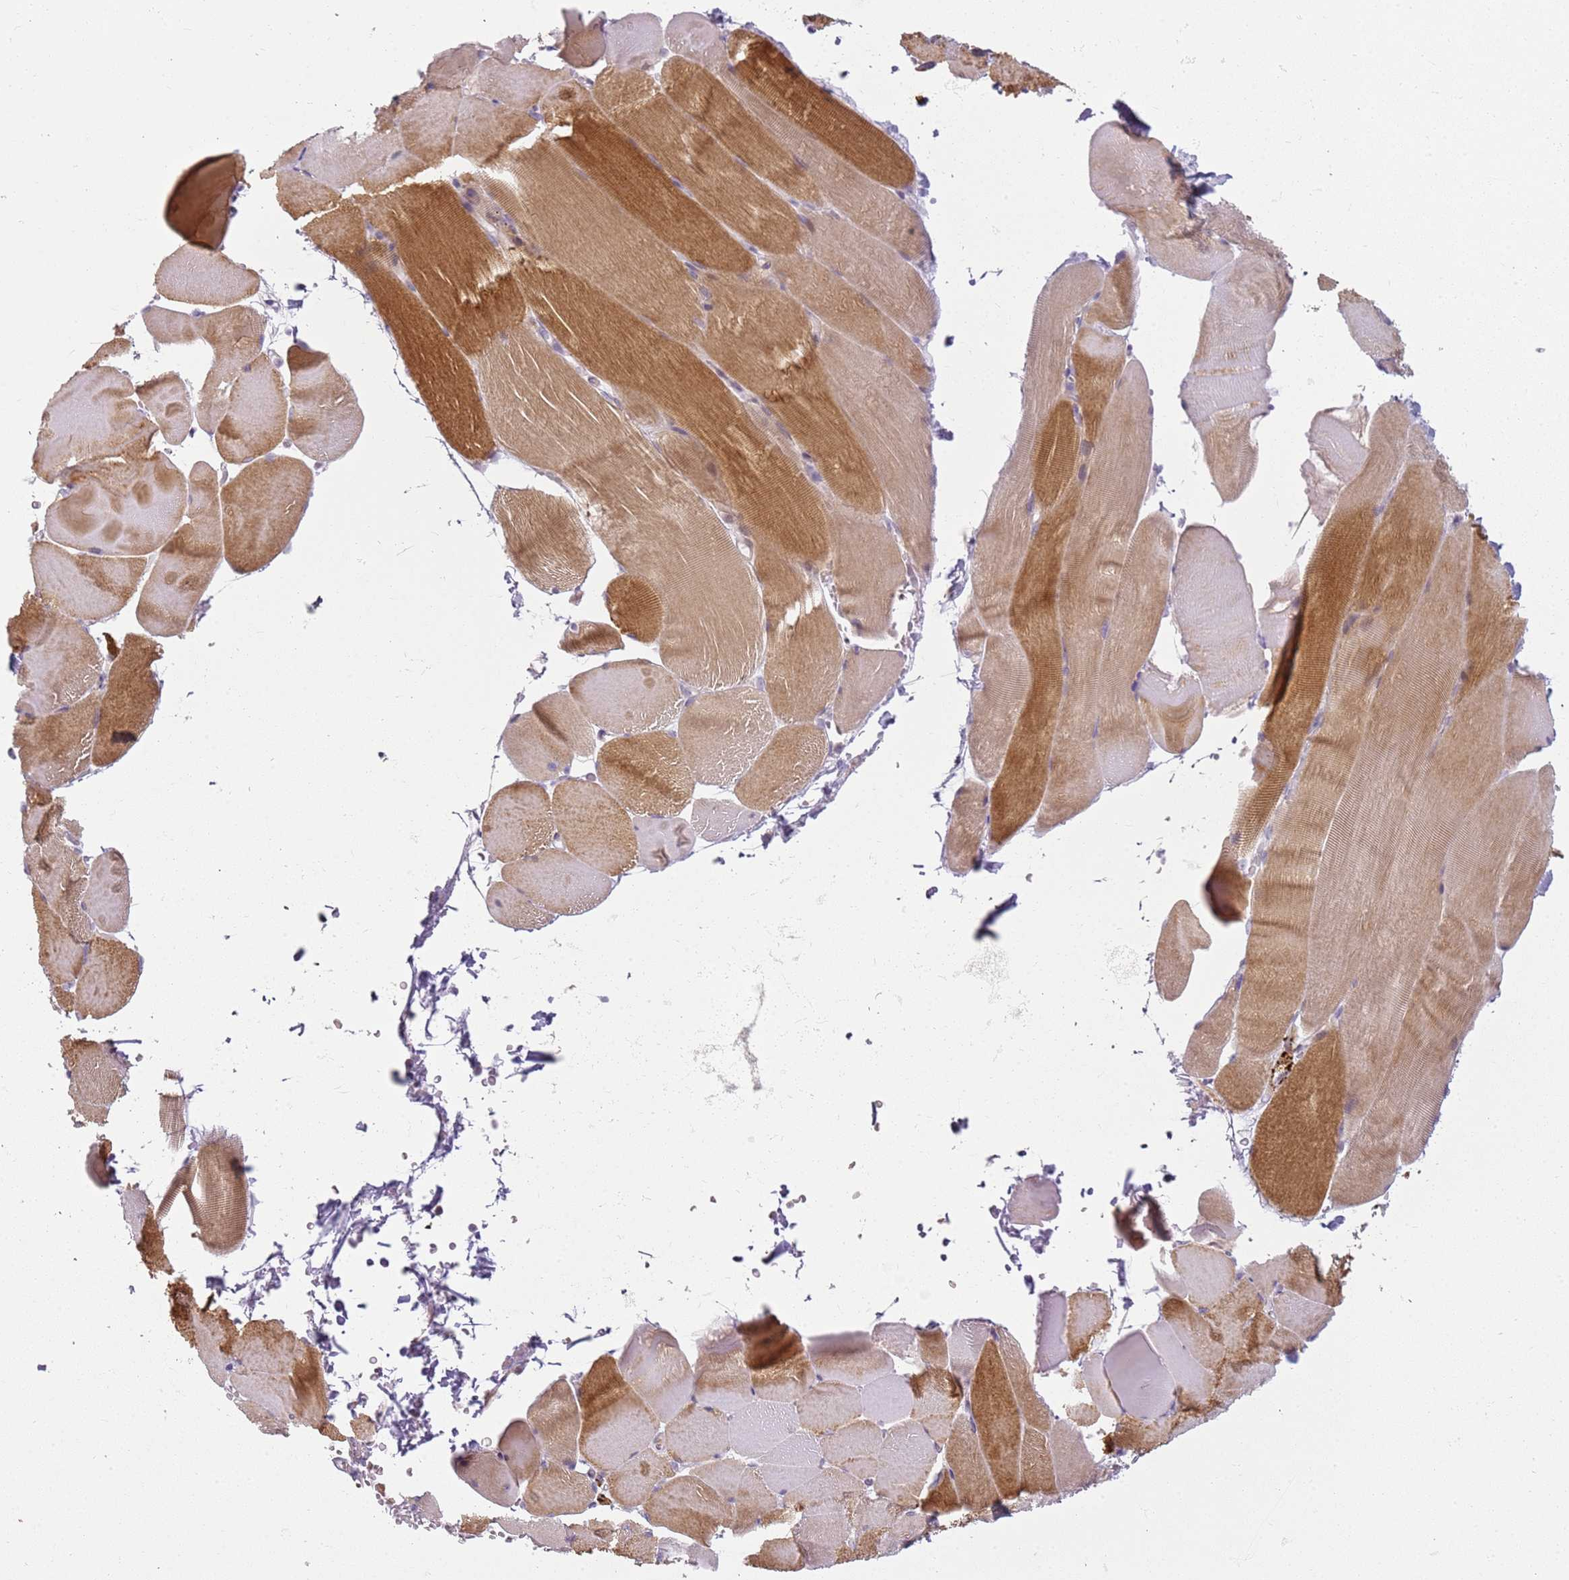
{"staining": {"intensity": "moderate", "quantity": "25%-75%", "location": "cytoplasmic/membranous"}, "tissue": "skeletal muscle", "cell_type": "Myocytes", "image_type": "normal", "snomed": [{"axis": "morphology", "description": "Normal tissue, NOS"}, {"axis": "topography", "description": "Skeletal muscle"}, {"axis": "topography", "description": "Parathyroid gland"}], "caption": "Protein staining shows moderate cytoplasmic/membranous expression in approximately 25%-75% of myocytes in benign skeletal muscle. The protein is stained brown, and the nuclei are stained in blue (DAB (3,3'-diaminobenzidine) IHC with brightfield microscopy, high magnification).", "gene": "DEFB116", "patient": {"sex": "female", "age": 37}}